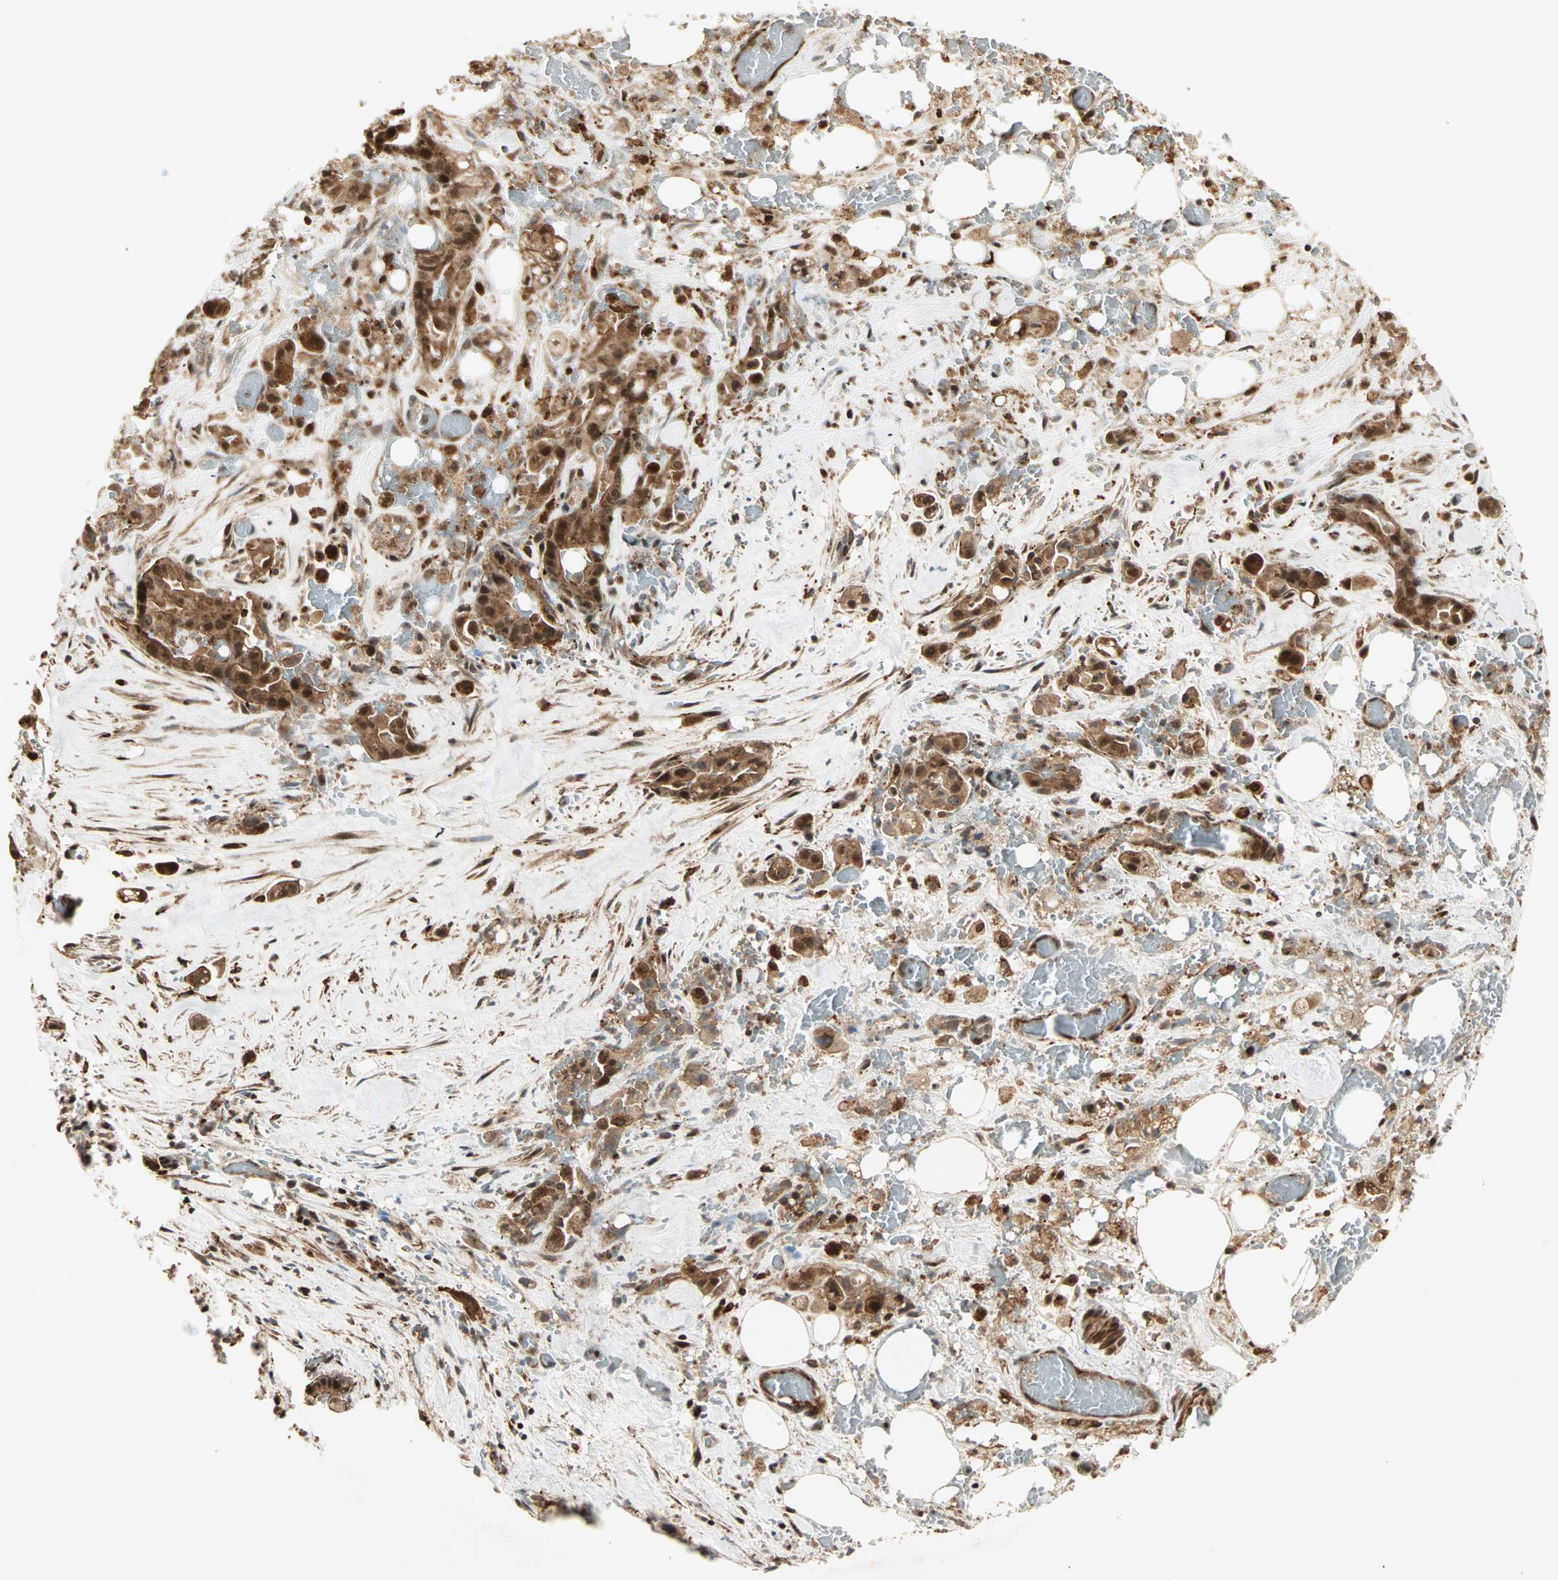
{"staining": {"intensity": "moderate", "quantity": ">75%", "location": "cytoplasmic/membranous,nuclear"}, "tissue": "liver cancer", "cell_type": "Tumor cells", "image_type": "cancer", "snomed": [{"axis": "morphology", "description": "Cholangiocarcinoma"}, {"axis": "topography", "description": "Liver"}], "caption": "The photomicrograph reveals staining of liver cancer (cholangiocarcinoma), revealing moderate cytoplasmic/membranous and nuclear protein staining (brown color) within tumor cells.", "gene": "ZBED9", "patient": {"sex": "female", "age": 68}}